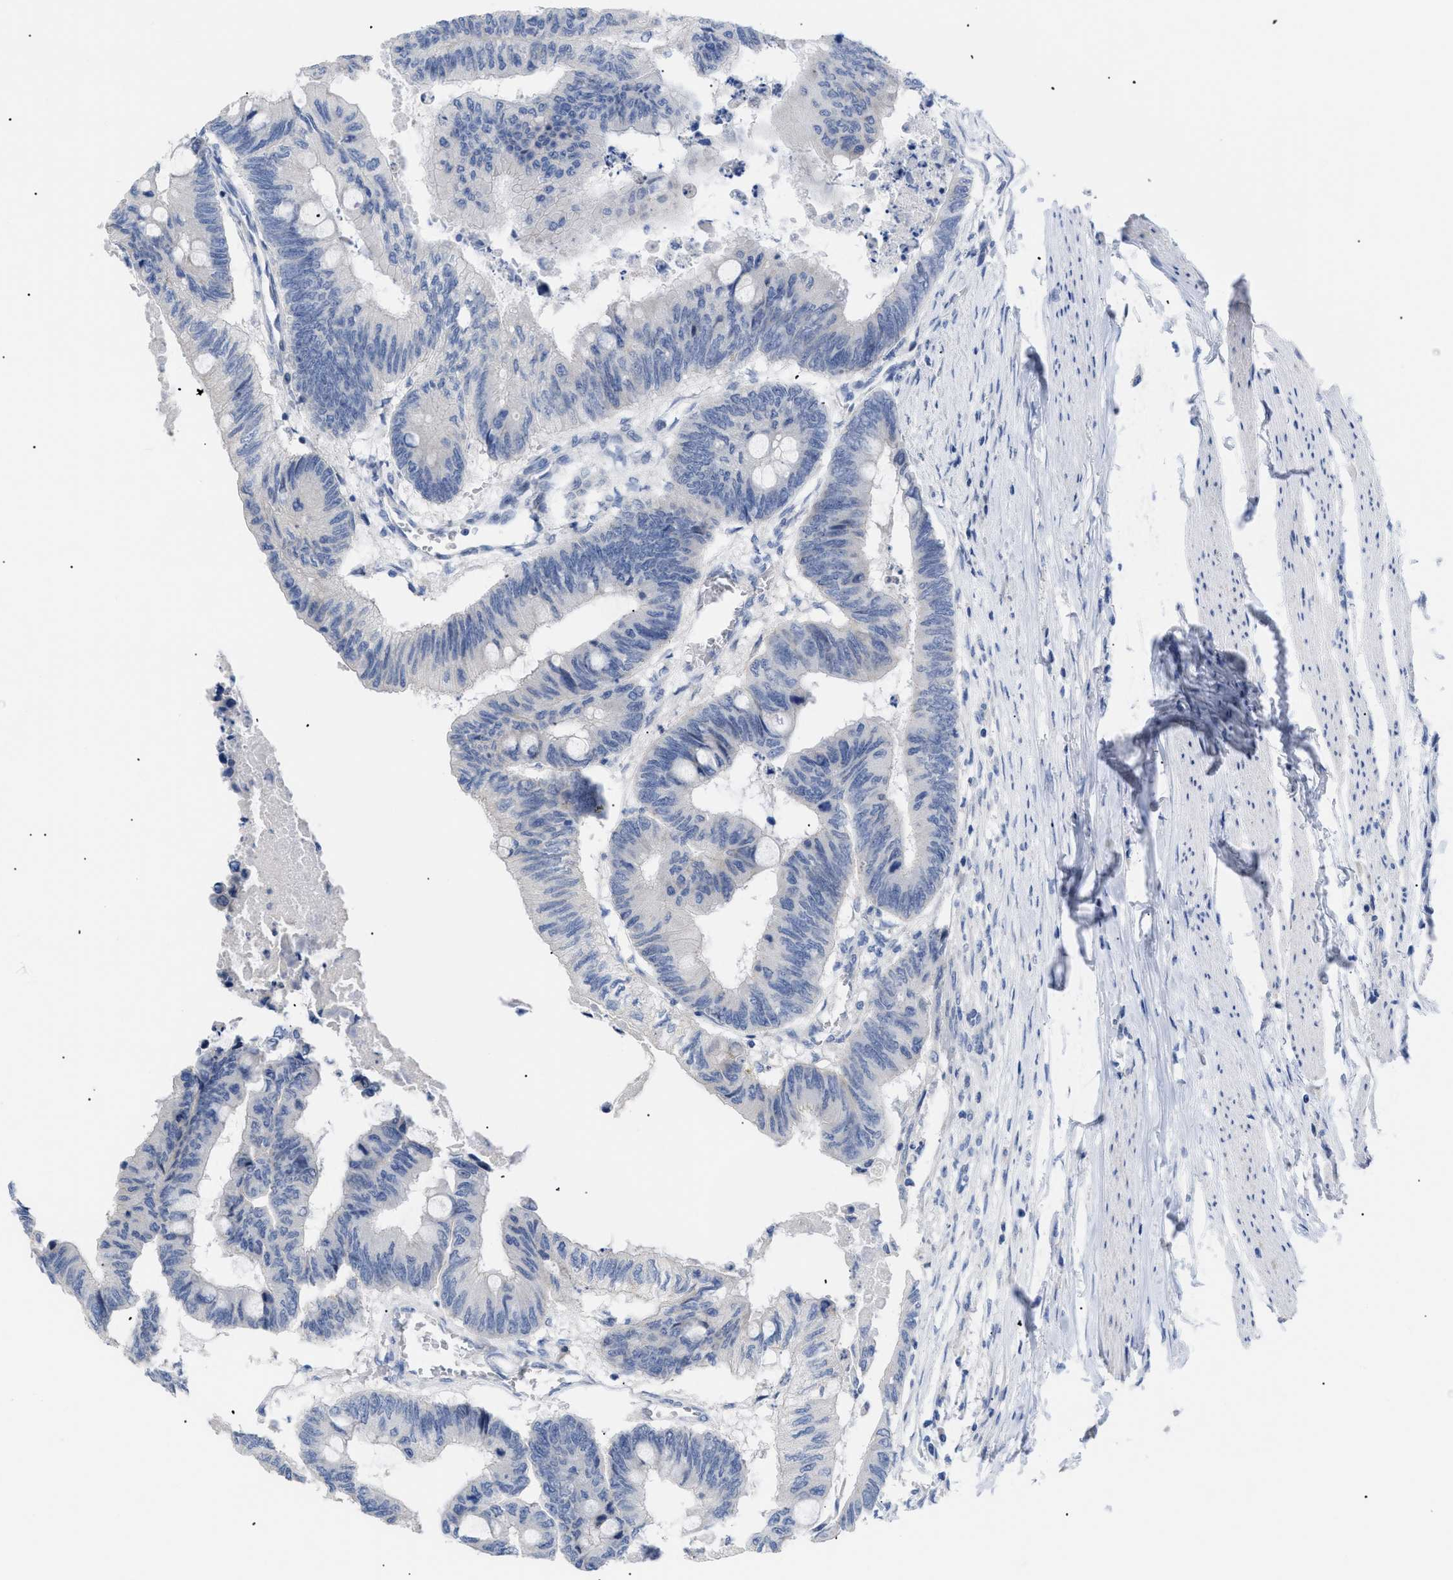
{"staining": {"intensity": "negative", "quantity": "none", "location": "none"}, "tissue": "colorectal cancer", "cell_type": "Tumor cells", "image_type": "cancer", "snomed": [{"axis": "morphology", "description": "Normal tissue, NOS"}, {"axis": "morphology", "description": "Adenocarcinoma, NOS"}, {"axis": "topography", "description": "Rectum"}, {"axis": "topography", "description": "Peripheral nerve tissue"}], "caption": "Immunohistochemistry micrograph of human colorectal cancer stained for a protein (brown), which reveals no positivity in tumor cells.", "gene": "CAV3", "patient": {"sex": "male", "age": 92}}